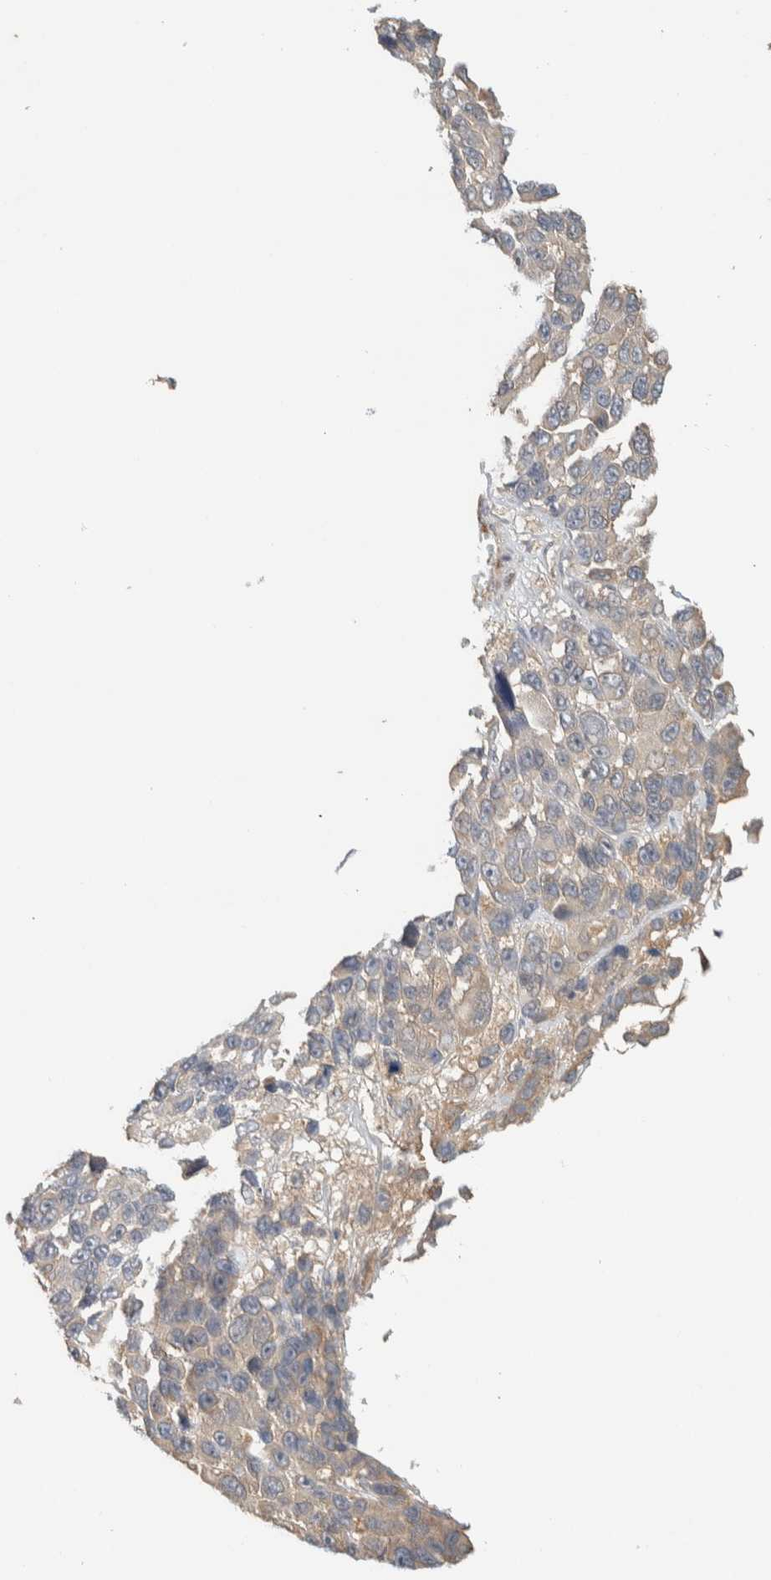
{"staining": {"intensity": "weak", "quantity": "<25%", "location": "cytoplasmic/membranous"}, "tissue": "melanoma", "cell_type": "Tumor cells", "image_type": "cancer", "snomed": [{"axis": "morphology", "description": "Malignant melanoma, NOS"}, {"axis": "topography", "description": "Skin"}], "caption": "Immunohistochemistry (IHC) image of human malignant melanoma stained for a protein (brown), which reveals no expression in tumor cells. Brightfield microscopy of IHC stained with DAB (3,3'-diaminobenzidine) (brown) and hematoxylin (blue), captured at high magnification.", "gene": "RAB11FIP1", "patient": {"sex": "male", "age": 53}}